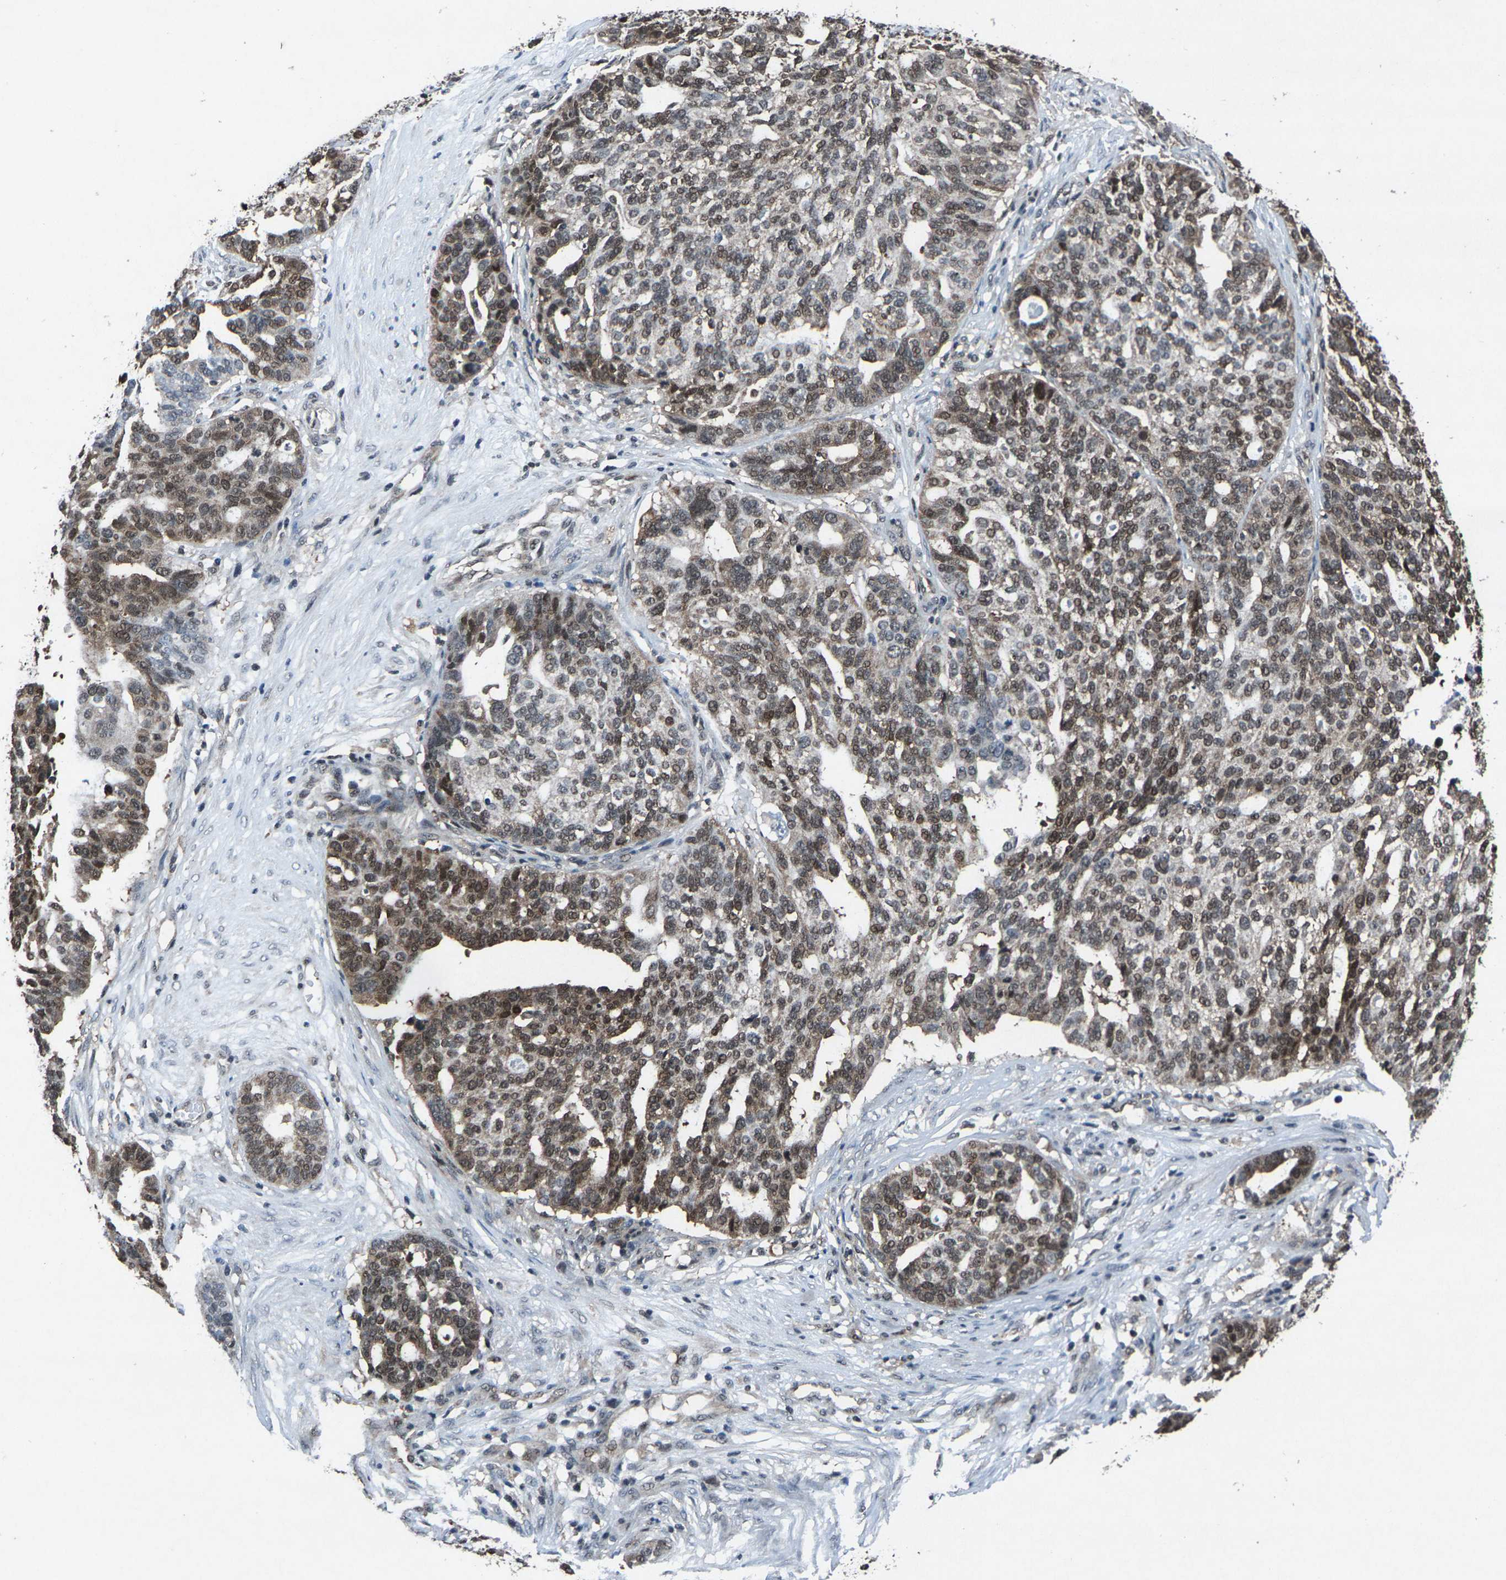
{"staining": {"intensity": "moderate", "quantity": ">75%", "location": "cytoplasmic/membranous,nuclear"}, "tissue": "ovarian cancer", "cell_type": "Tumor cells", "image_type": "cancer", "snomed": [{"axis": "morphology", "description": "Cystadenocarcinoma, serous, NOS"}, {"axis": "topography", "description": "Ovary"}], "caption": "Immunohistochemistry staining of serous cystadenocarcinoma (ovarian), which shows medium levels of moderate cytoplasmic/membranous and nuclear positivity in about >75% of tumor cells indicating moderate cytoplasmic/membranous and nuclear protein staining. The staining was performed using DAB (3,3'-diaminobenzidine) (brown) for protein detection and nuclei were counterstained in hematoxylin (blue).", "gene": "ATXN3", "patient": {"sex": "female", "age": 59}}